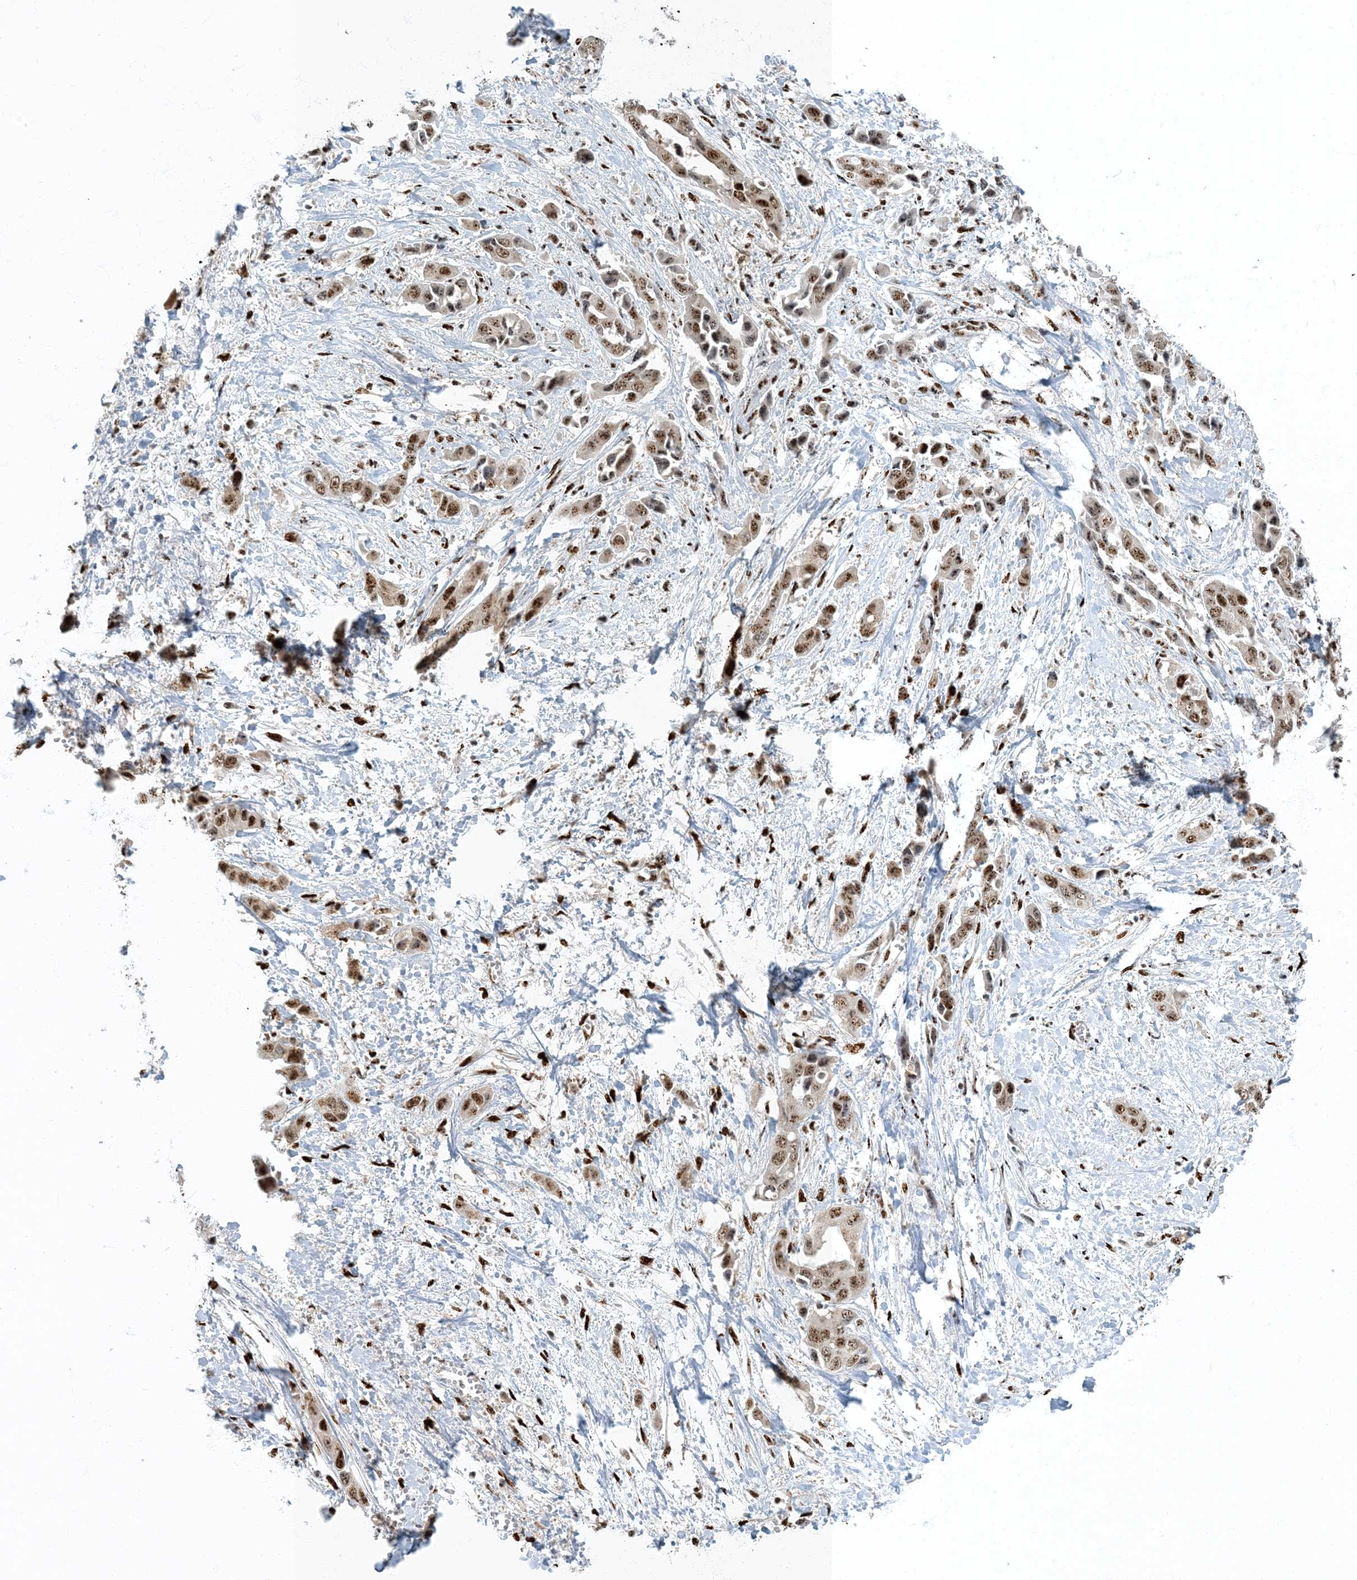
{"staining": {"intensity": "moderate", "quantity": ">75%", "location": "nuclear"}, "tissue": "liver cancer", "cell_type": "Tumor cells", "image_type": "cancer", "snomed": [{"axis": "morphology", "description": "Cholangiocarcinoma"}, {"axis": "topography", "description": "Liver"}], "caption": "A histopathology image showing moderate nuclear expression in approximately >75% of tumor cells in liver cancer (cholangiocarcinoma), as visualized by brown immunohistochemical staining.", "gene": "MBD1", "patient": {"sex": "female", "age": 52}}